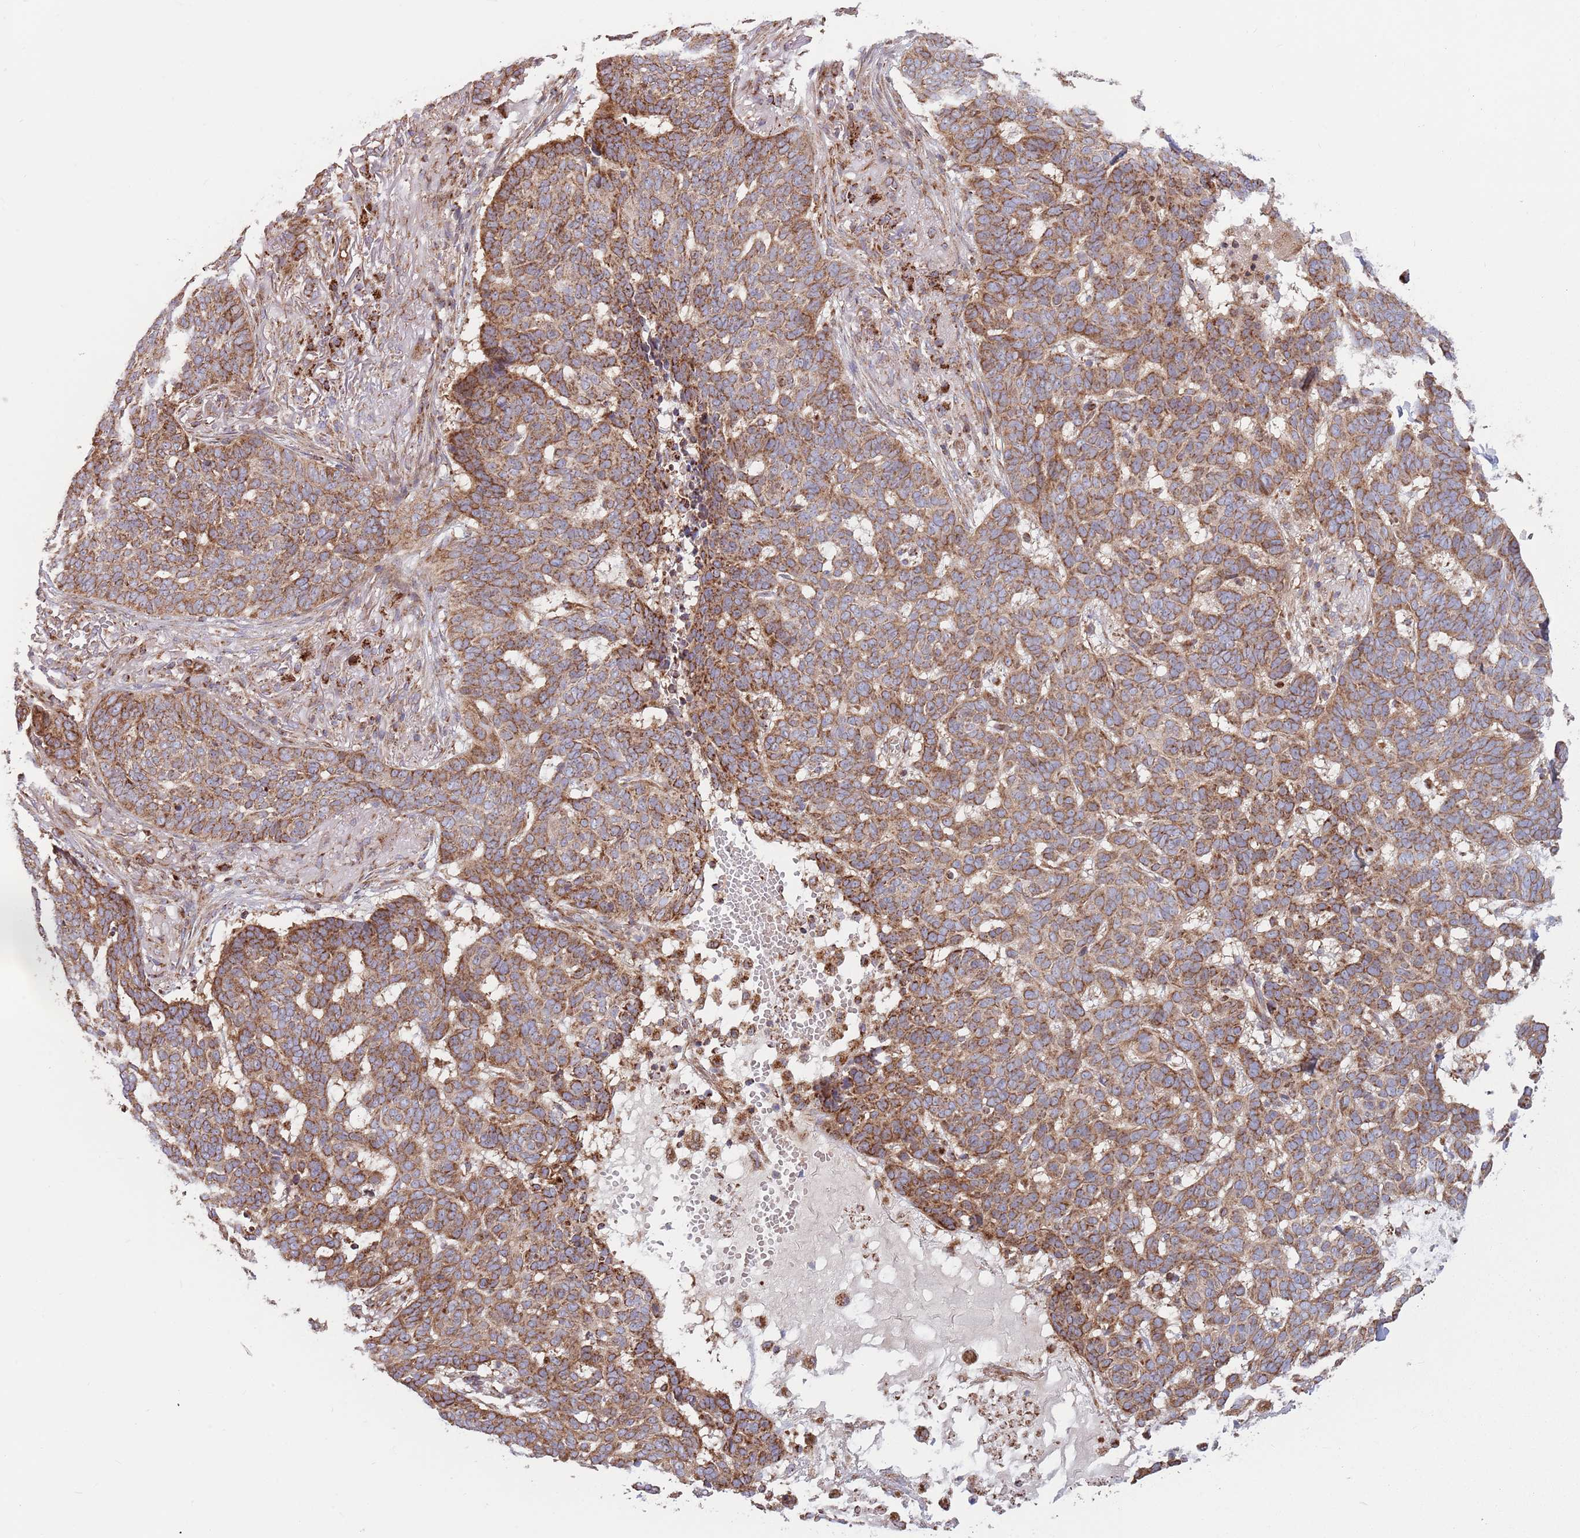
{"staining": {"intensity": "moderate", "quantity": ">75%", "location": "cytoplasmic/membranous"}, "tissue": "skin cancer", "cell_type": "Tumor cells", "image_type": "cancer", "snomed": [{"axis": "morphology", "description": "Basal cell carcinoma"}, {"axis": "topography", "description": "Skin"}], "caption": "IHC (DAB (3,3'-diaminobenzidine)) staining of skin cancer (basal cell carcinoma) displays moderate cytoplasmic/membranous protein expression in about >75% of tumor cells.", "gene": "ATP5PD", "patient": {"sex": "male", "age": 85}}